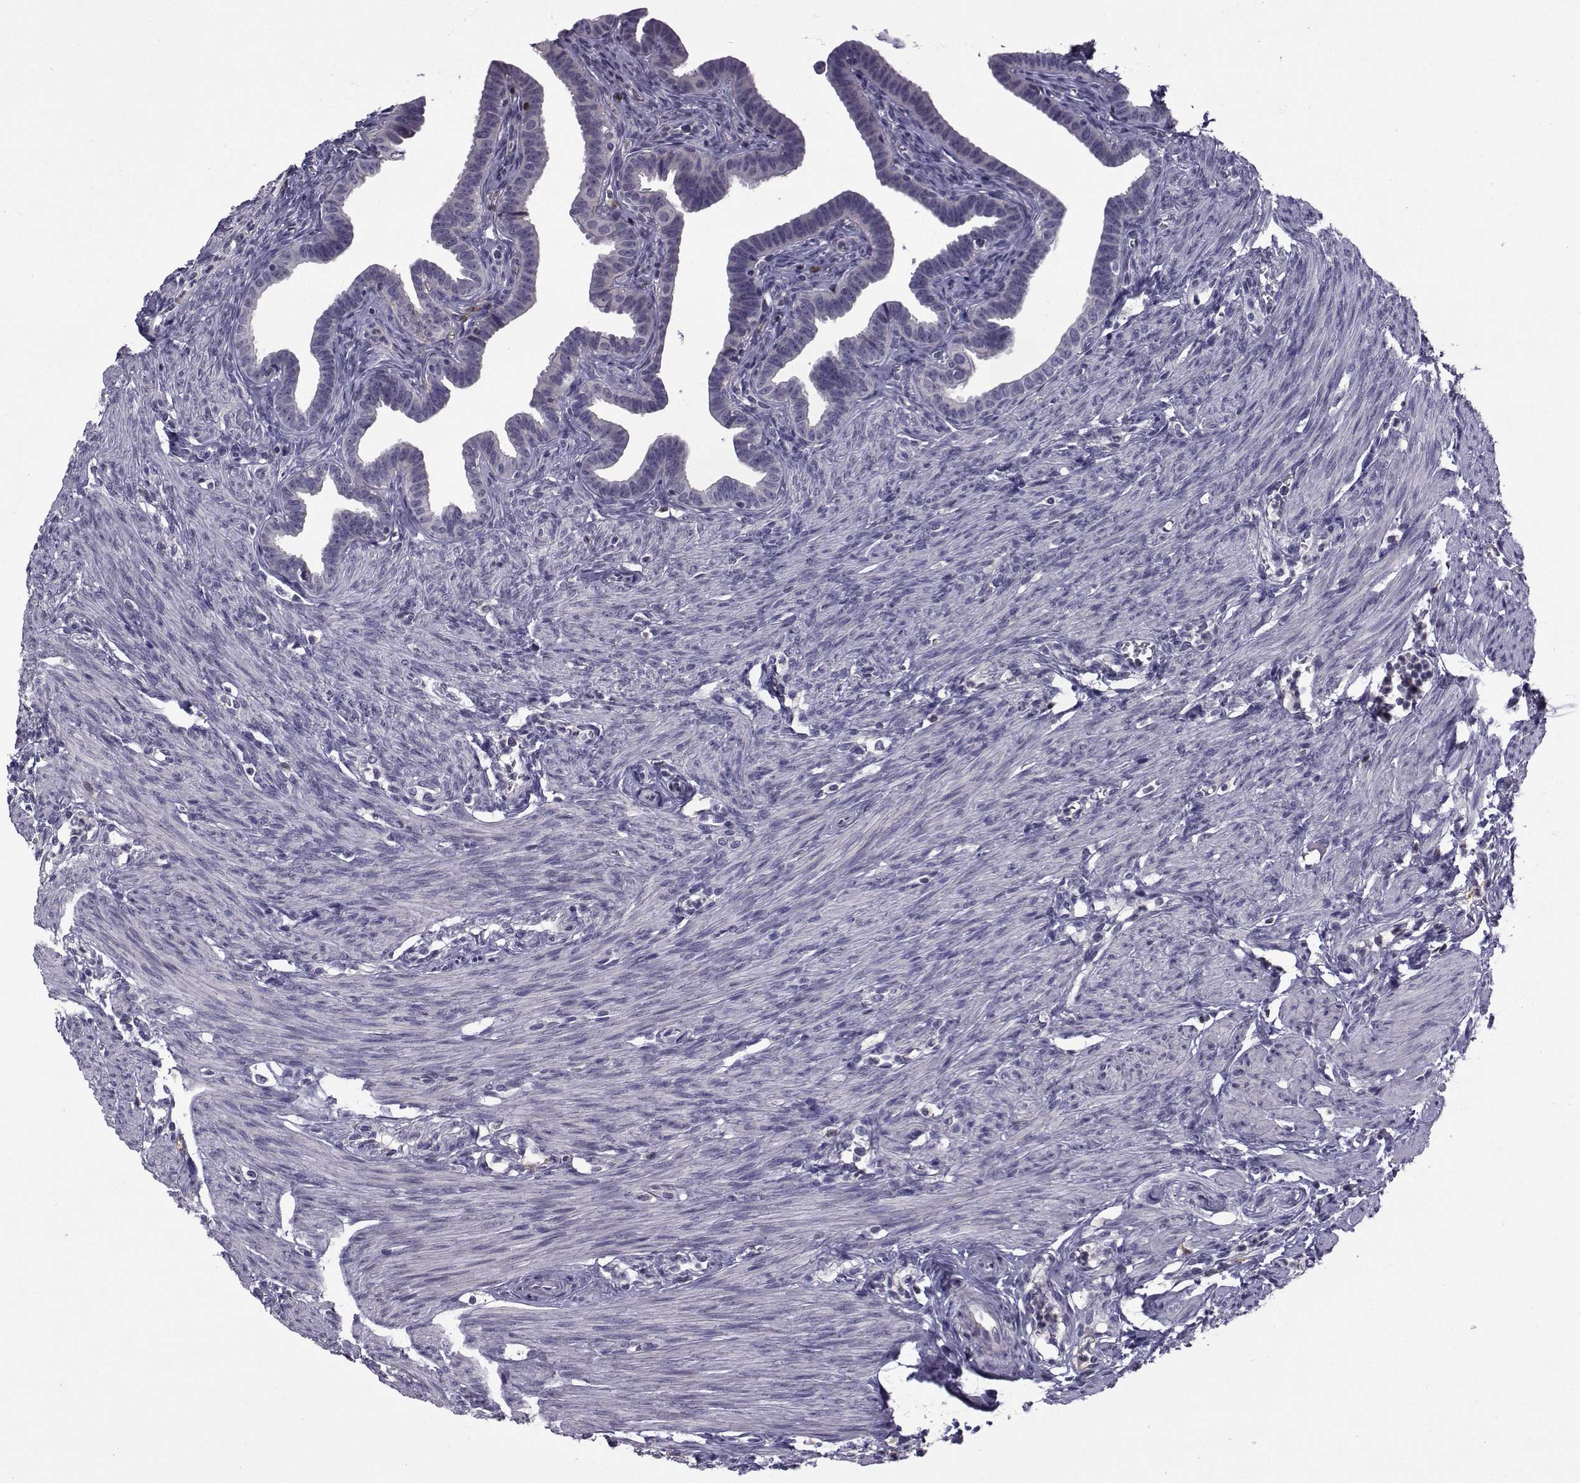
{"staining": {"intensity": "negative", "quantity": "none", "location": "none"}, "tissue": "fallopian tube", "cell_type": "Glandular cells", "image_type": "normal", "snomed": [{"axis": "morphology", "description": "Normal tissue, NOS"}, {"axis": "topography", "description": "Fallopian tube"}, {"axis": "topography", "description": "Ovary"}], "caption": "Immunohistochemical staining of normal fallopian tube reveals no significant positivity in glandular cells. (DAB (3,3'-diaminobenzidine) immunohistochemistry visualized using brightfield microscopy, high magnification).", "gene": "TNFRSF11B", "patient": {"sex": "female", "age": 33}}